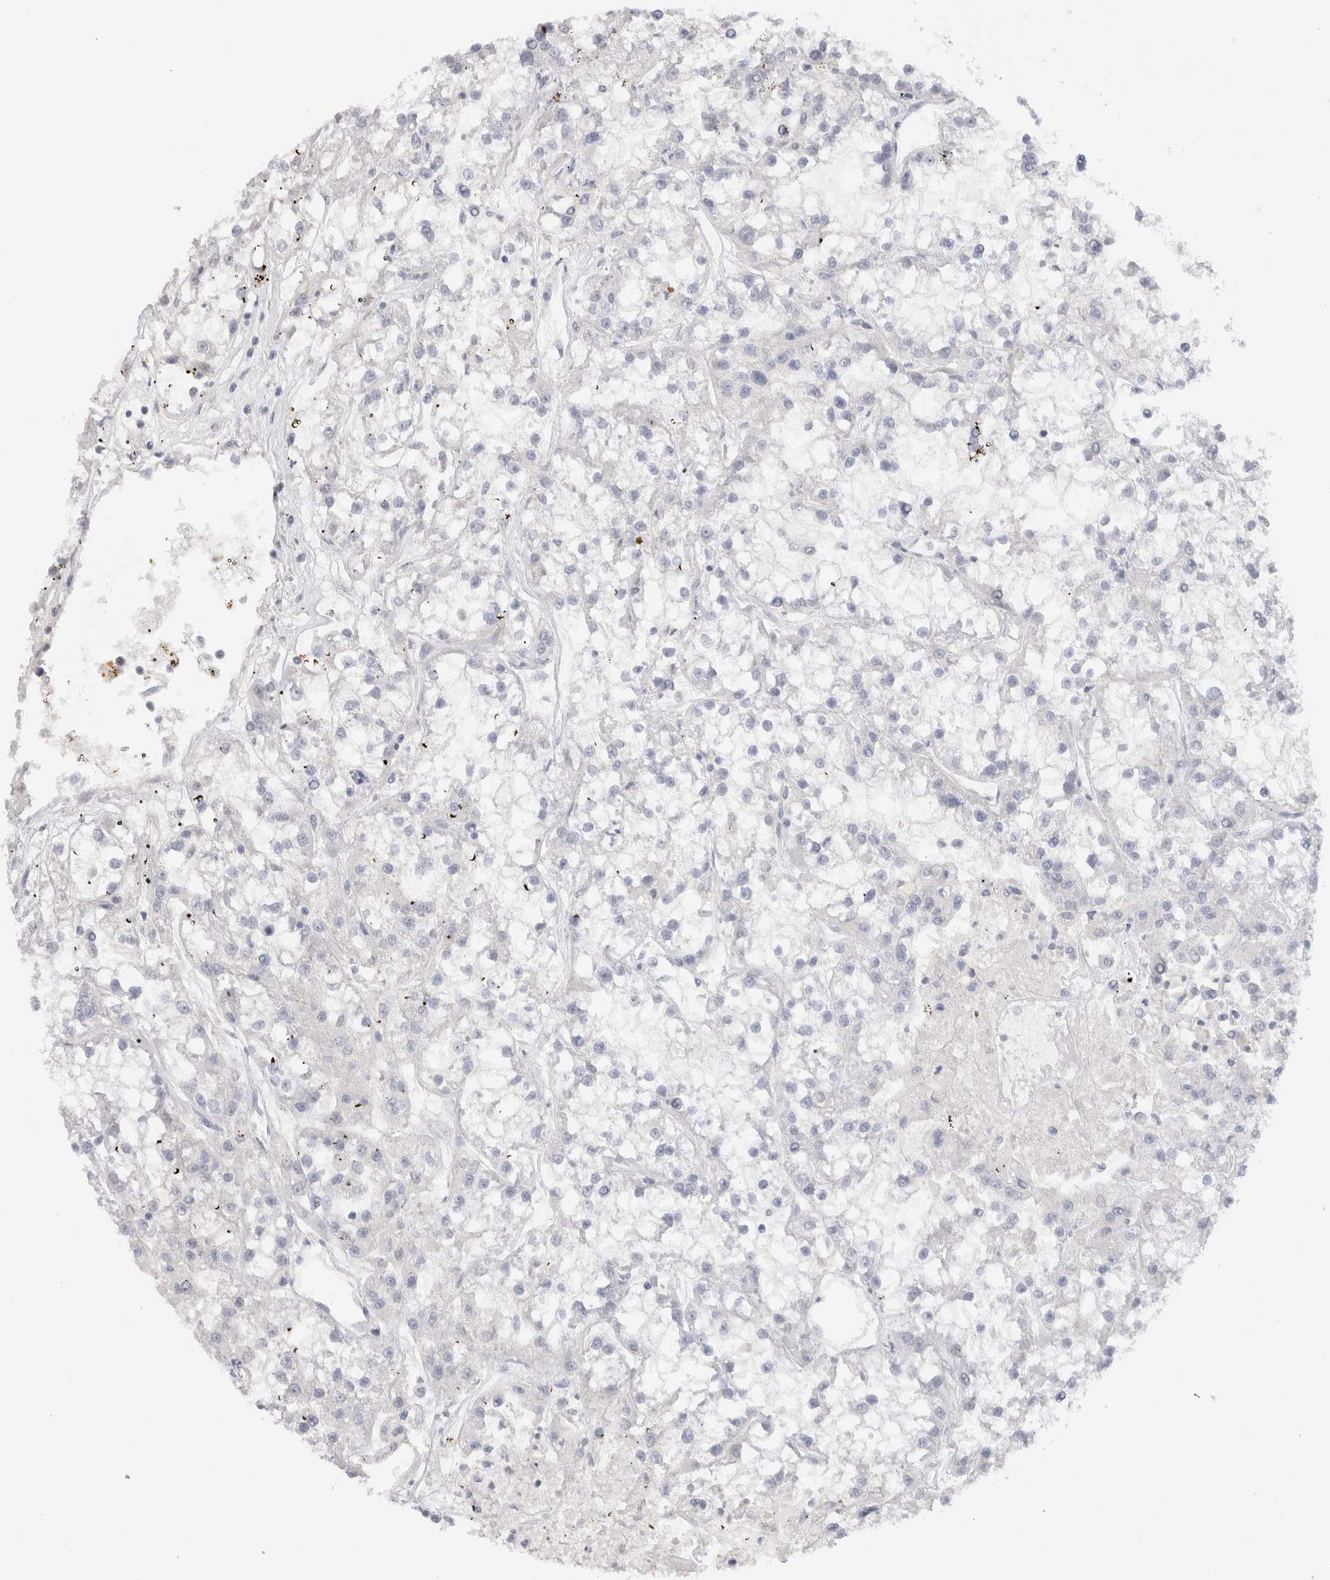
{"staining": {"intensity": "negative", "quantity": "none", "location": "none"}, "tissue": "renal cancer", "cell_type": "Tumor cells", "image_type": "cancer", "snomed": [{"axis": "morphology", "description": "Adenocarcinoma, NOS"}, {"axis": "topography", "description": "Kidney"}], "caption": "The image exhibits no significant positivity in tumor cells of renal cancer.", "gene": "LAMP3", "patient": {"sex": "female", "age": 52}}